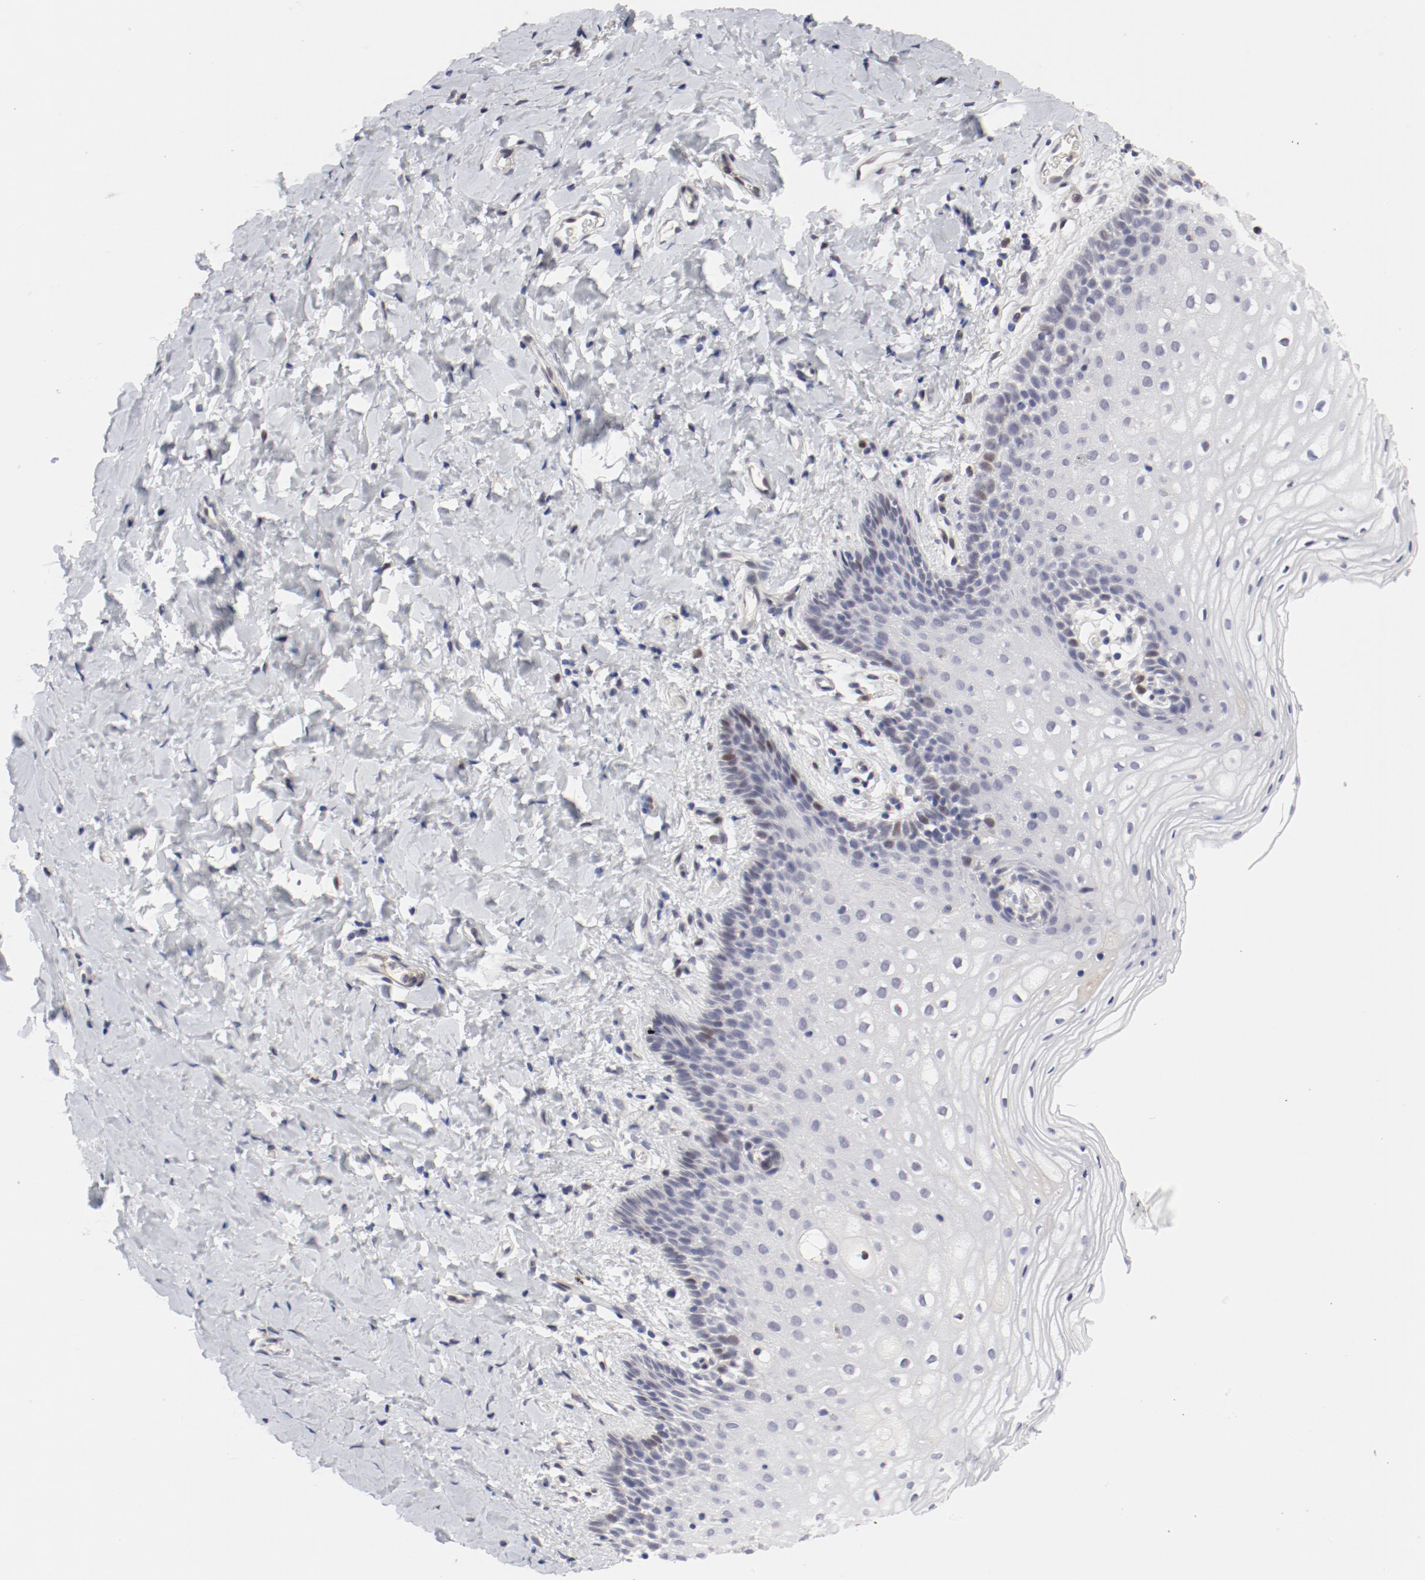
{"staining": {"intensity": "negative", "quantity": "none", "location": "none"}, "tissue": "vagina", "cell_type": "Squamous epithelial cells", "image_type": "normal", "snomed": [{"axis": "morphology", "description": "Normal tissue, NOS"}, {"axis": "topography", "description": "Vagina"}], "caption": "A high-resolution micrograph shows immunohistochemistry (IHC) staining of unremarkable vagina, which reveals no significant expression in squamous epithelial cells. (DAB immunohistochemistry (IHC) with hematoxylin counter stain).", "gene": "FSCB", "patient": {"sex": "female", "age": 55}}